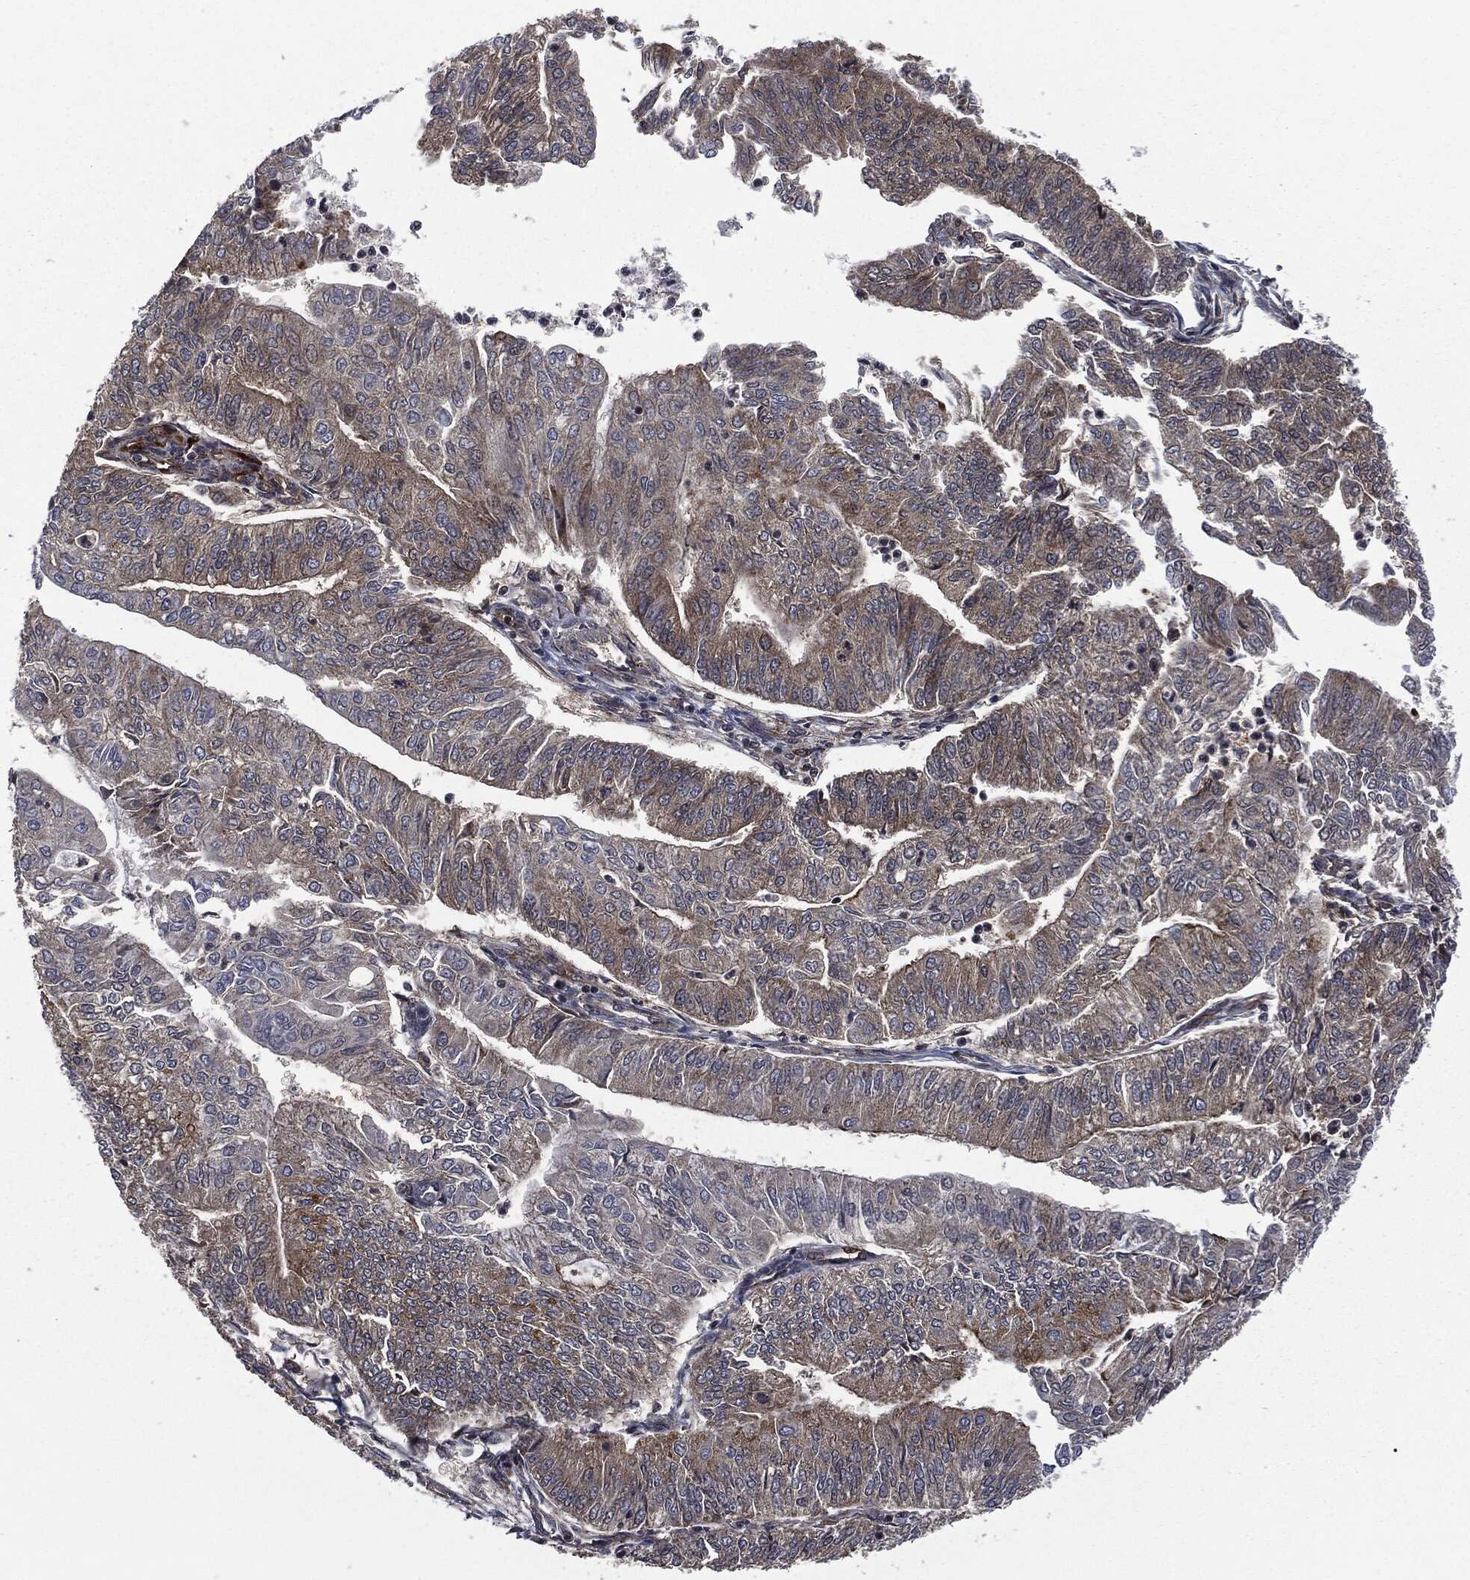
{"staining": {"intensity": "moderate", "quantity": "<25%", "location": "cytoplasmic/membranous"}, "tissue": "endometrial cancer", "cell_type": "Tumor cells", "image_type": "cancer", "snomed": [{"axis": "morphology", "description": "Adenocarcinoma, NOS"}, {"axis": "topography", "description": "Endometrium"}], "caption": "Protein staining of adenocarcinoma (endometrial) tissue demonstrates moderate cytoplasmic/membranous expression in approximately <25% of tumor cells.", "gene": "HRAS", "patient": {"sex": "female", "age": 59}}